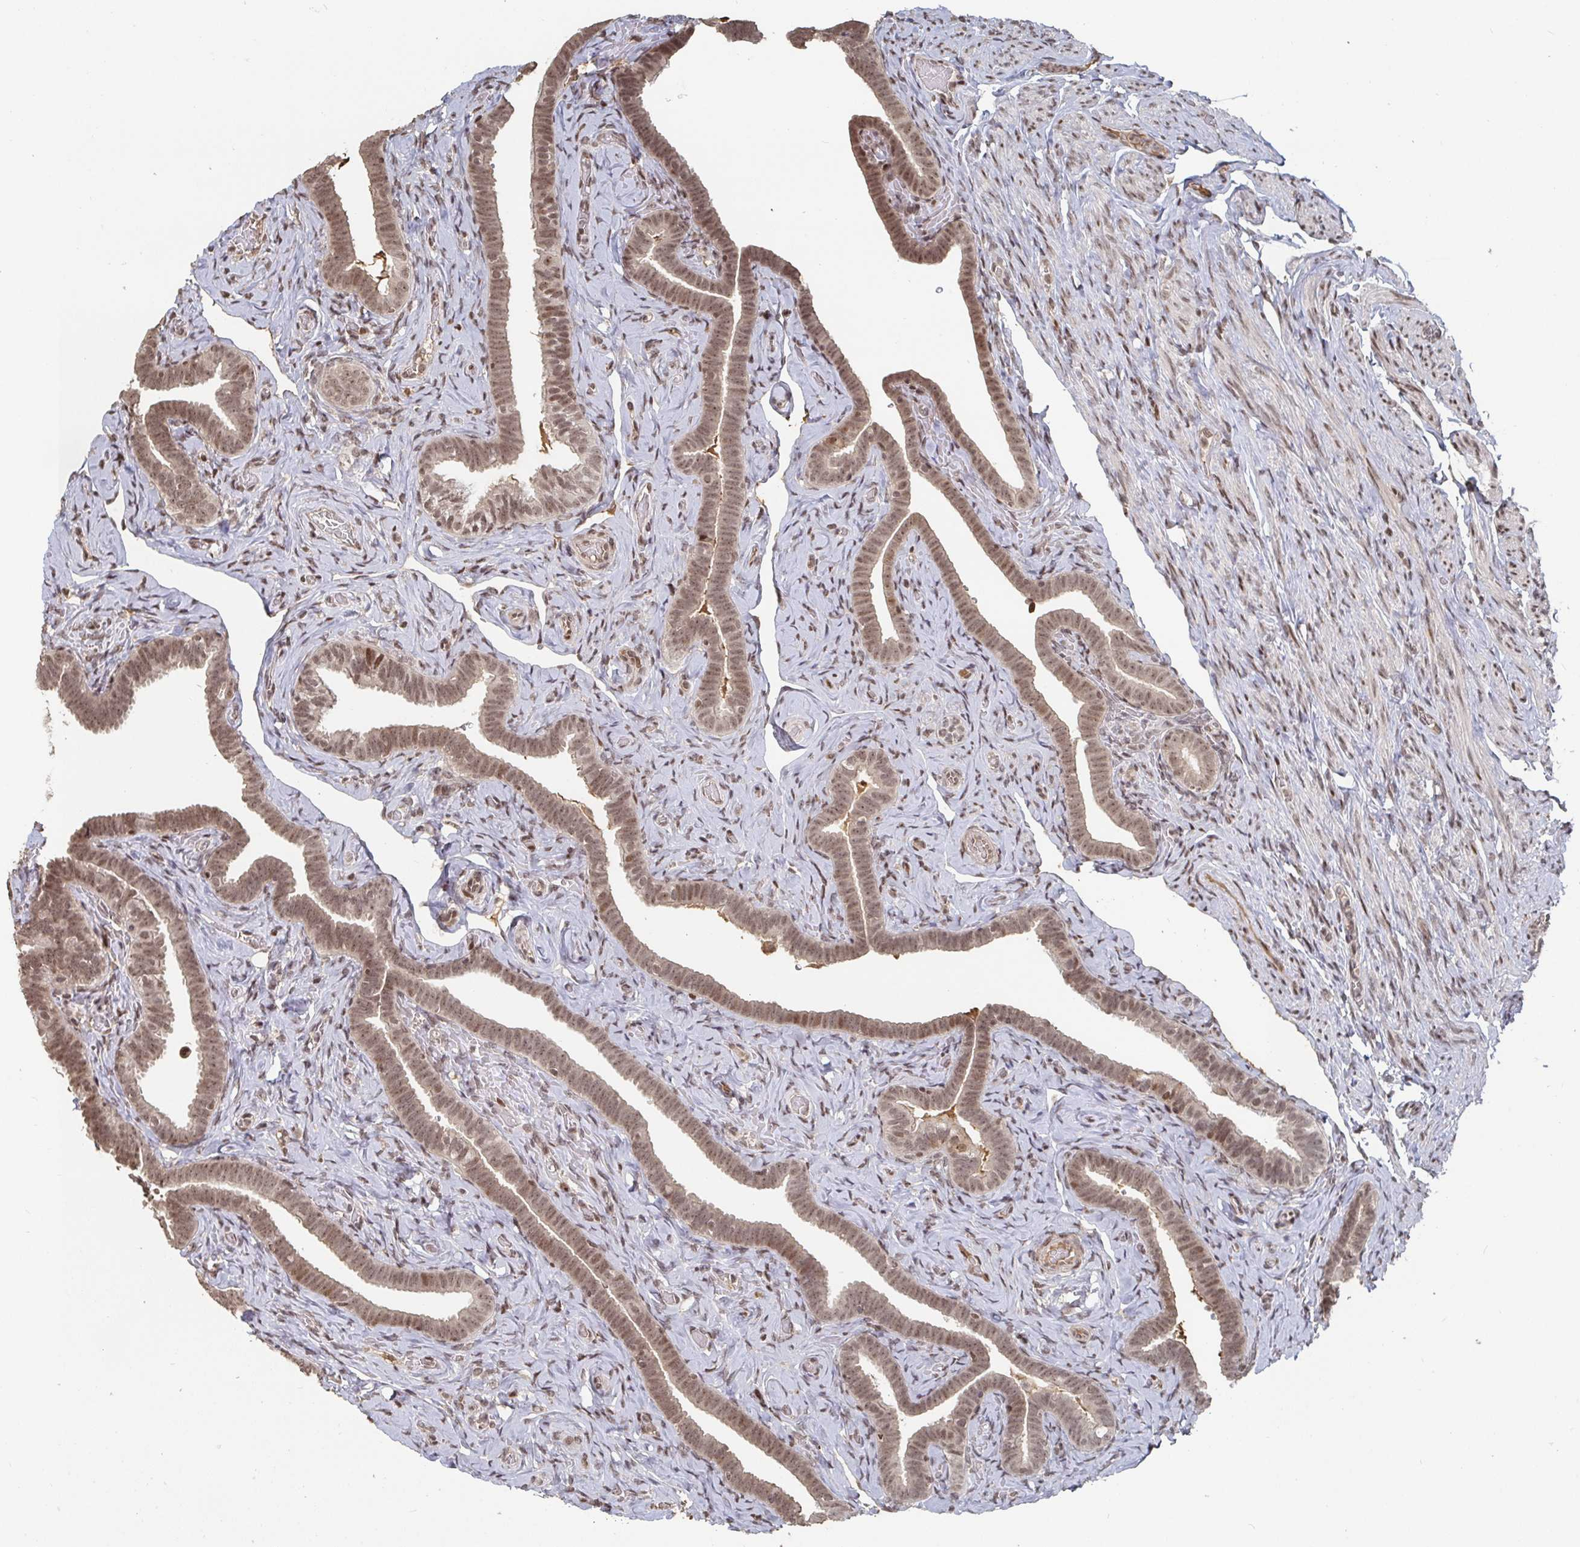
{"staining": {"intensity": "strong", "quantity": ">75%", "location": "nuclear"}, "tissue": "fallopian tube", "cell_type": "Glandular cells", "image_type": "normal", "snomed": [{"axis": "morphology", "description": "Normal tissue, NOS"}, {"axis": "topography", "description": "Fallopian tube"}], "caption": "Protein staining of benign fallopian tube displays strong nuclear expression in about >75% of glandular cells.", "gene": "ZDHHC12", "patient": {"sex": "female", "age": 69}}